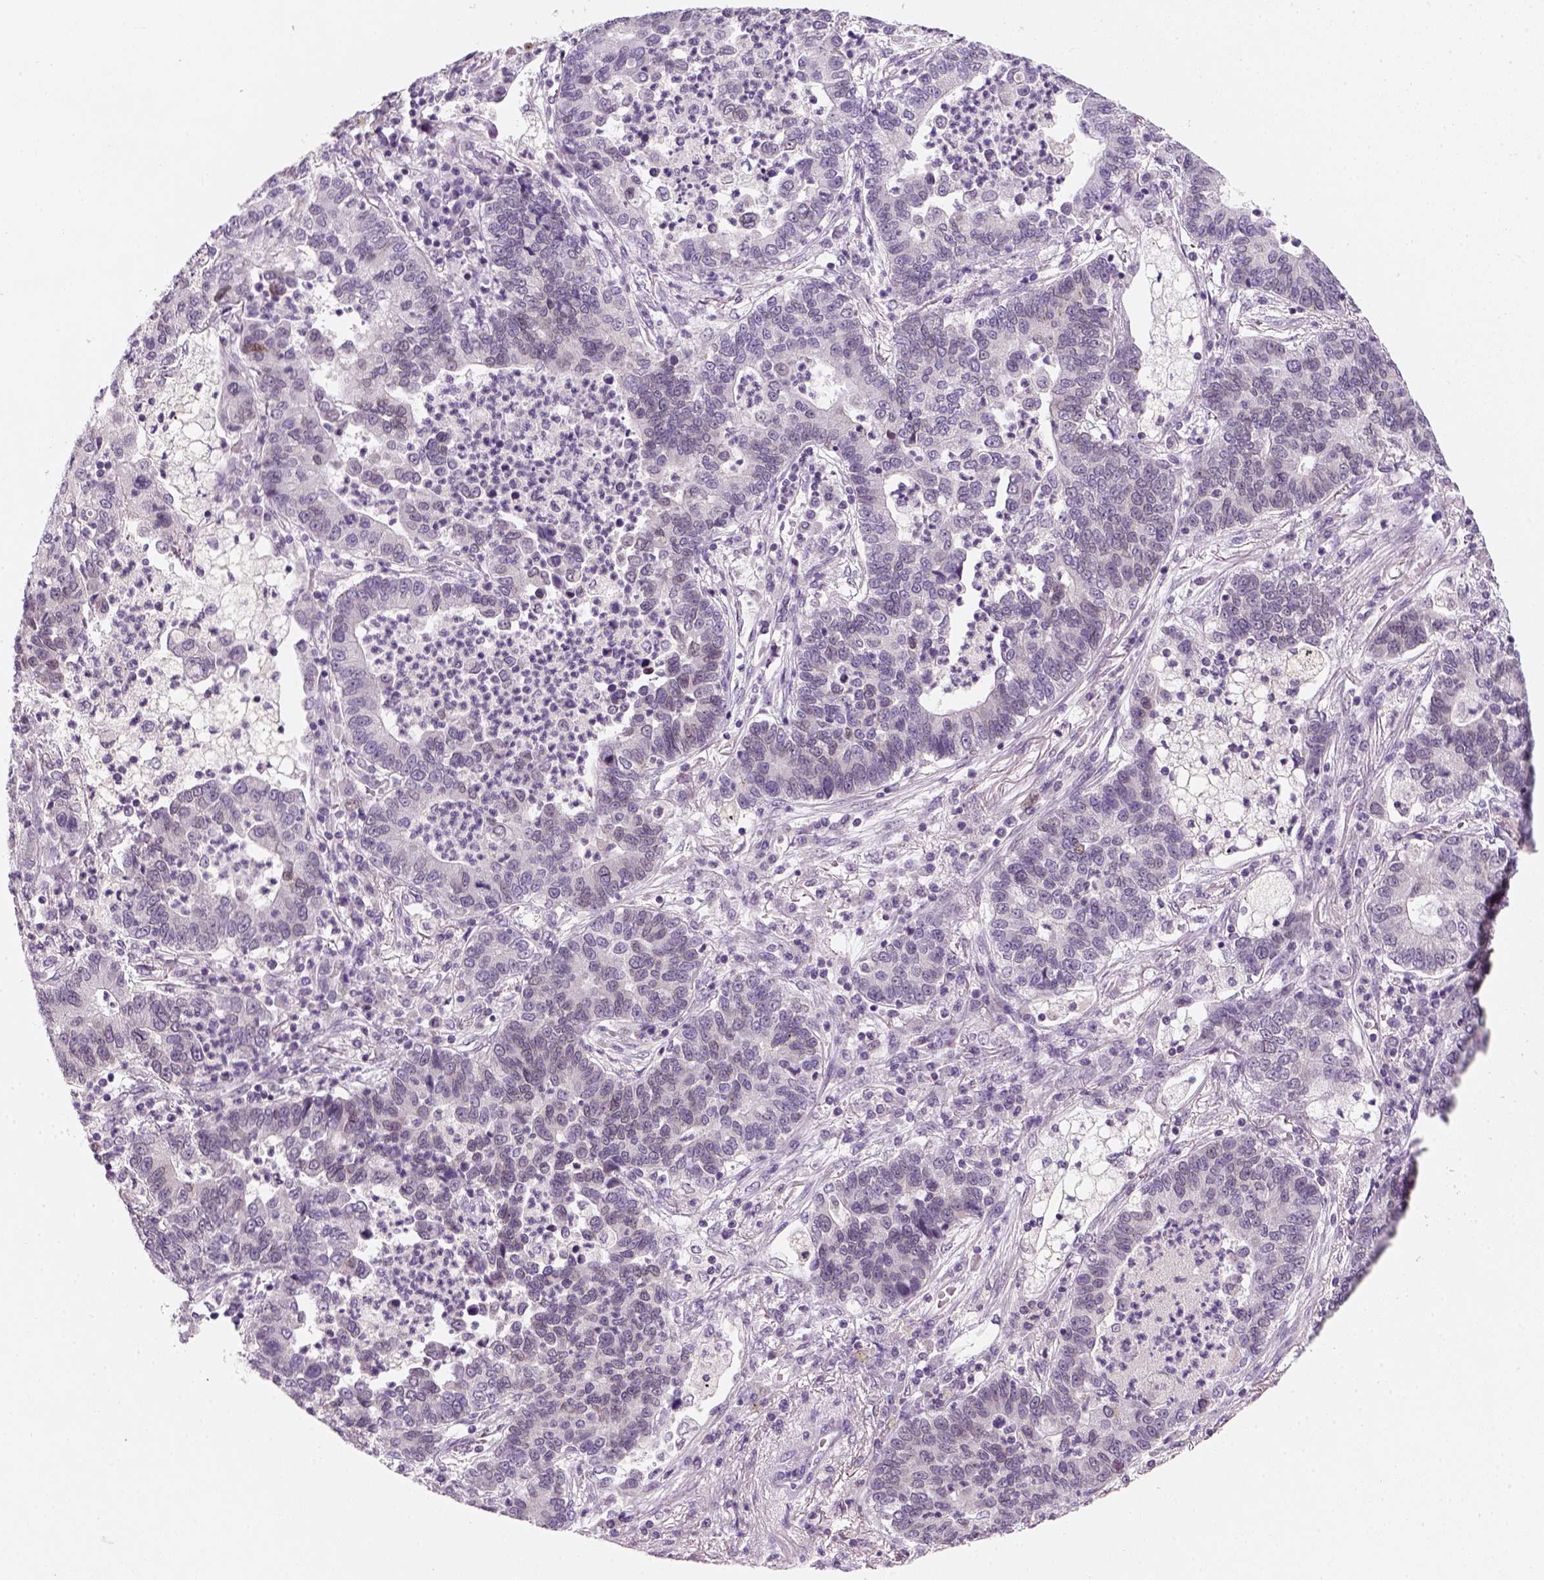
{"staining": {"intensity": "negative", "quantity": "none", "location": "none"}, "tissue": "lung cancer", "cell_type": "Tumor cells", "image_type": "cancer", "snomed": [{"axis": "morphology", "description": "Adenocarcinoma, NOS"}, {"axis": "topography", "description": "Lung"}], "caption": "Lung cancer (adenocarcinoma) was stained to show a protein in brown. There is no significant expression in tumor cells.", "gene": "TP53", "patient": {"sex": "female", "age": 57}}